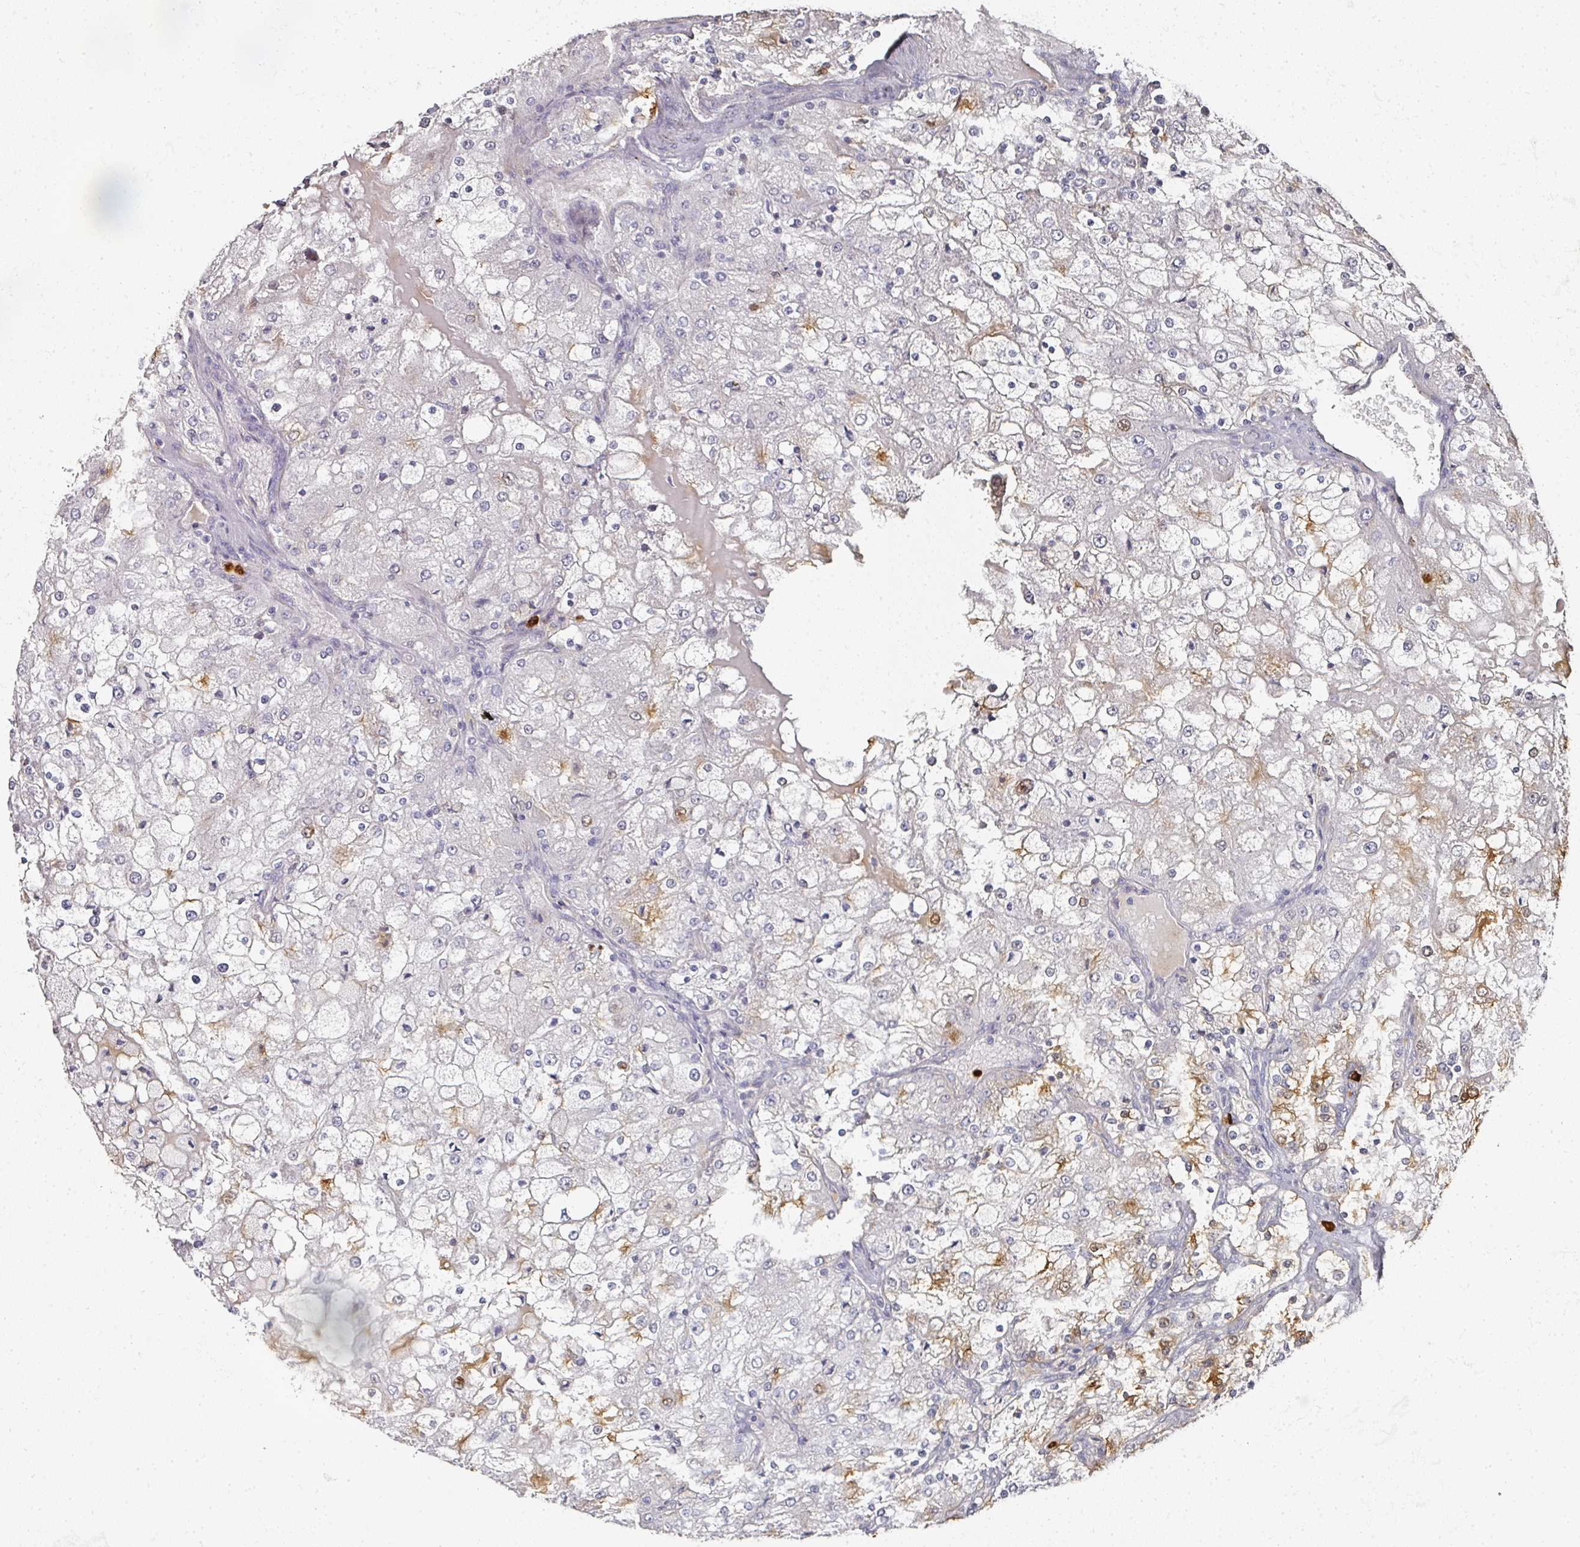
{"staining": {"intensity": "moderate", "quantity": "<25%", "location": "cytoplasmic/membranous"}, "tissue": "renal cancer", "cell_type": "Tumor cells", "image_type": "cancer", "snomed": [{"axis": "morphology", "description": "Adenocarcinoma, NOS"}, {"axis": "topography", "description": "Kidney"}], "caption": "Protein analysis of renal cancer (adenocarcinoma) tissue reveals moderate cytoplasmic/membranous staining in approximately <25% of tumor cells. Using DAB (brown) and hematoxylin (blue) stains, captured at high magnification using brightfield microscopy.", "gene": "CAMP", "patient": {"sex": "female", "age": 74}}